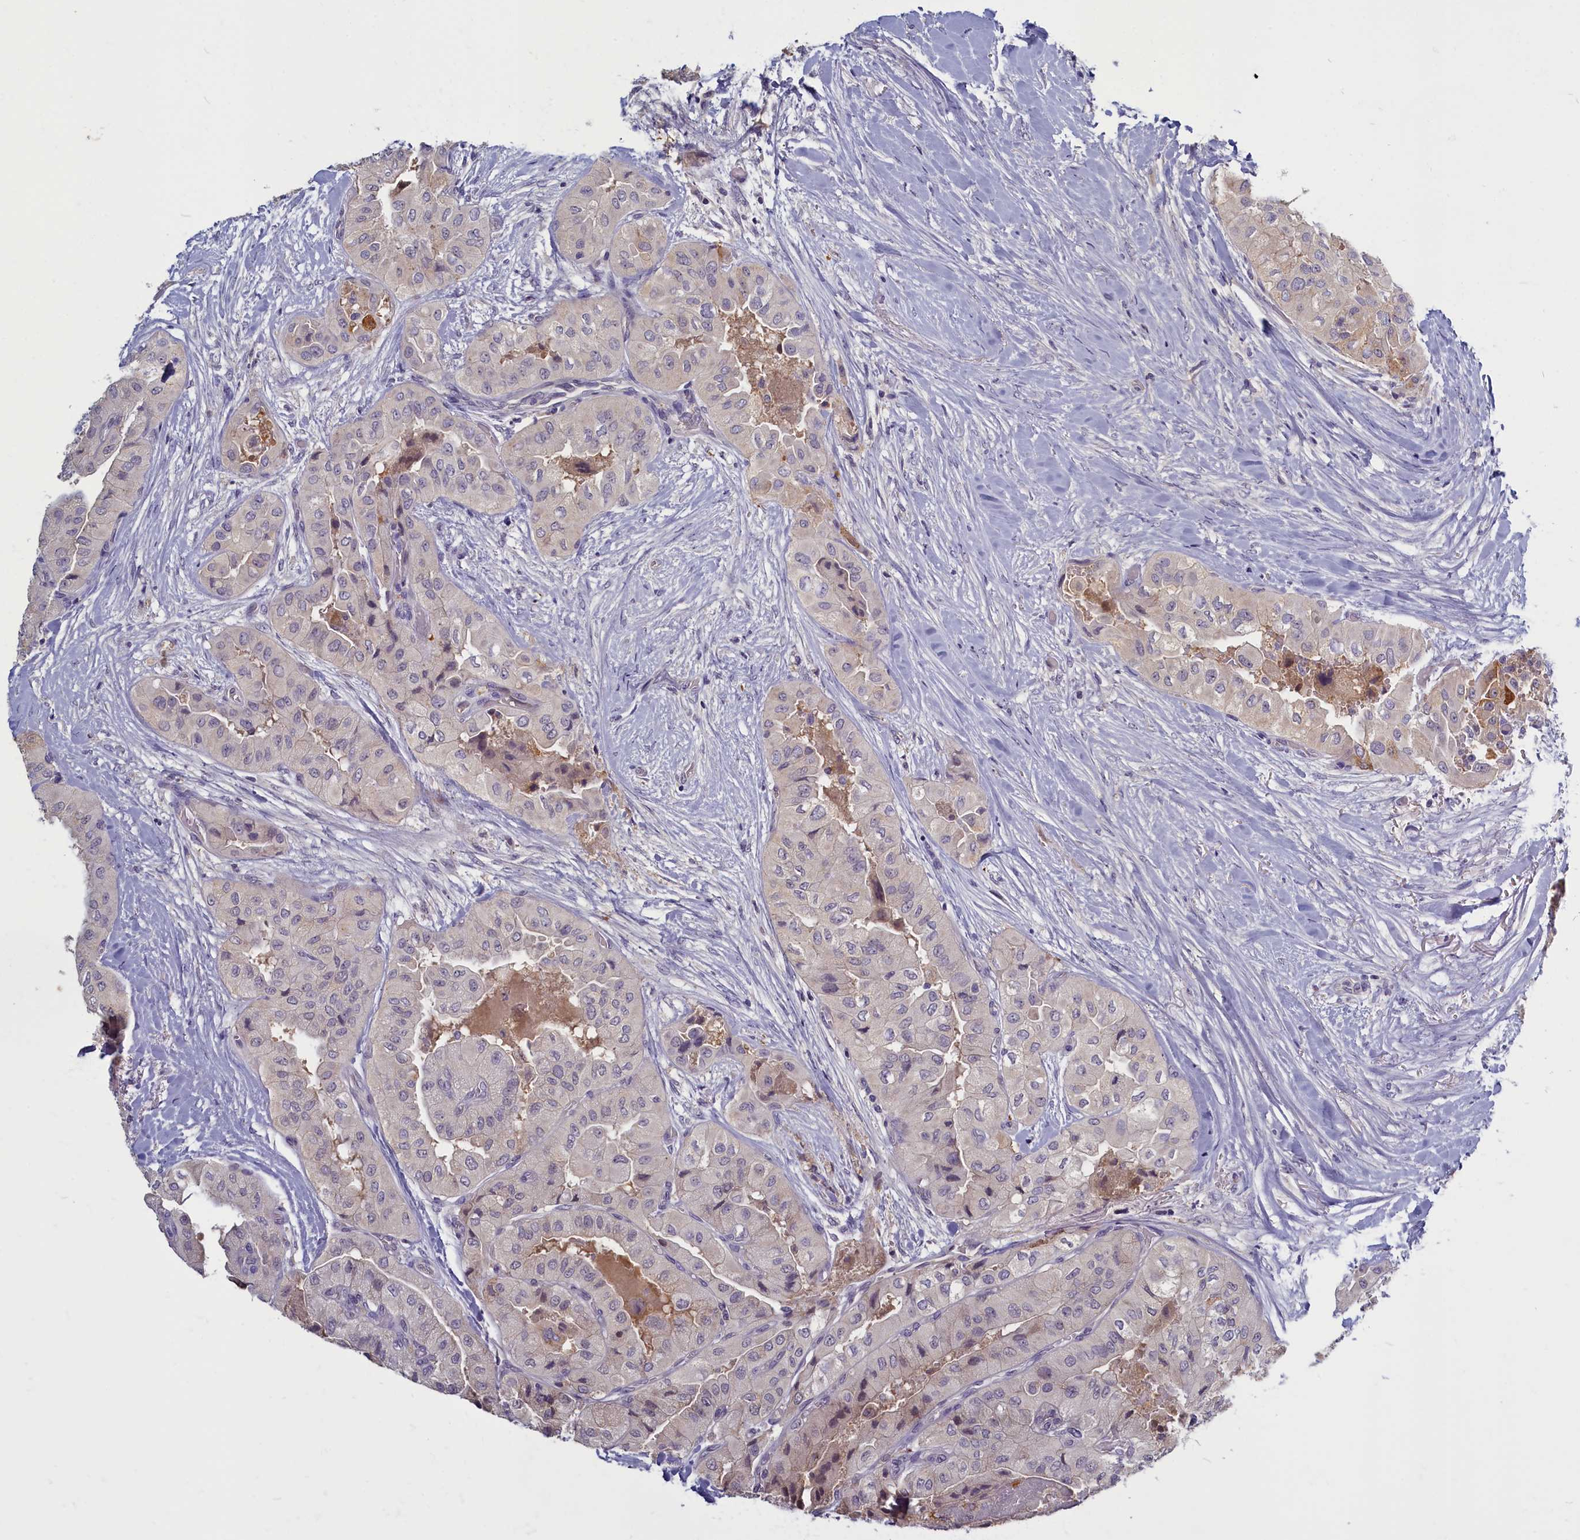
{"staining": {"intensity": "negative", "quantity": "none", "location": "none"}, "tissue": "thyroid cancer", "cell_type": "Tumor cells", "image_type": "cancer", "snomed": [{"axis": "morphology", "description": "Normal tissue, NOS"}, {"axis": "morphology", "description": "Papillary adenocarcinoma, NOS"}, {"axis": "topography", "description": "Thyroid gland"}], "caption": "An immunohistochemistry photomicrograph of papillary adenocarcinoma (thyroid) is shown. There is no staining in tumor cells of papillary adenocarcinoma (thyroid).", "gene": "SV2C", "patient": {"sex": "female", "age": 59}}